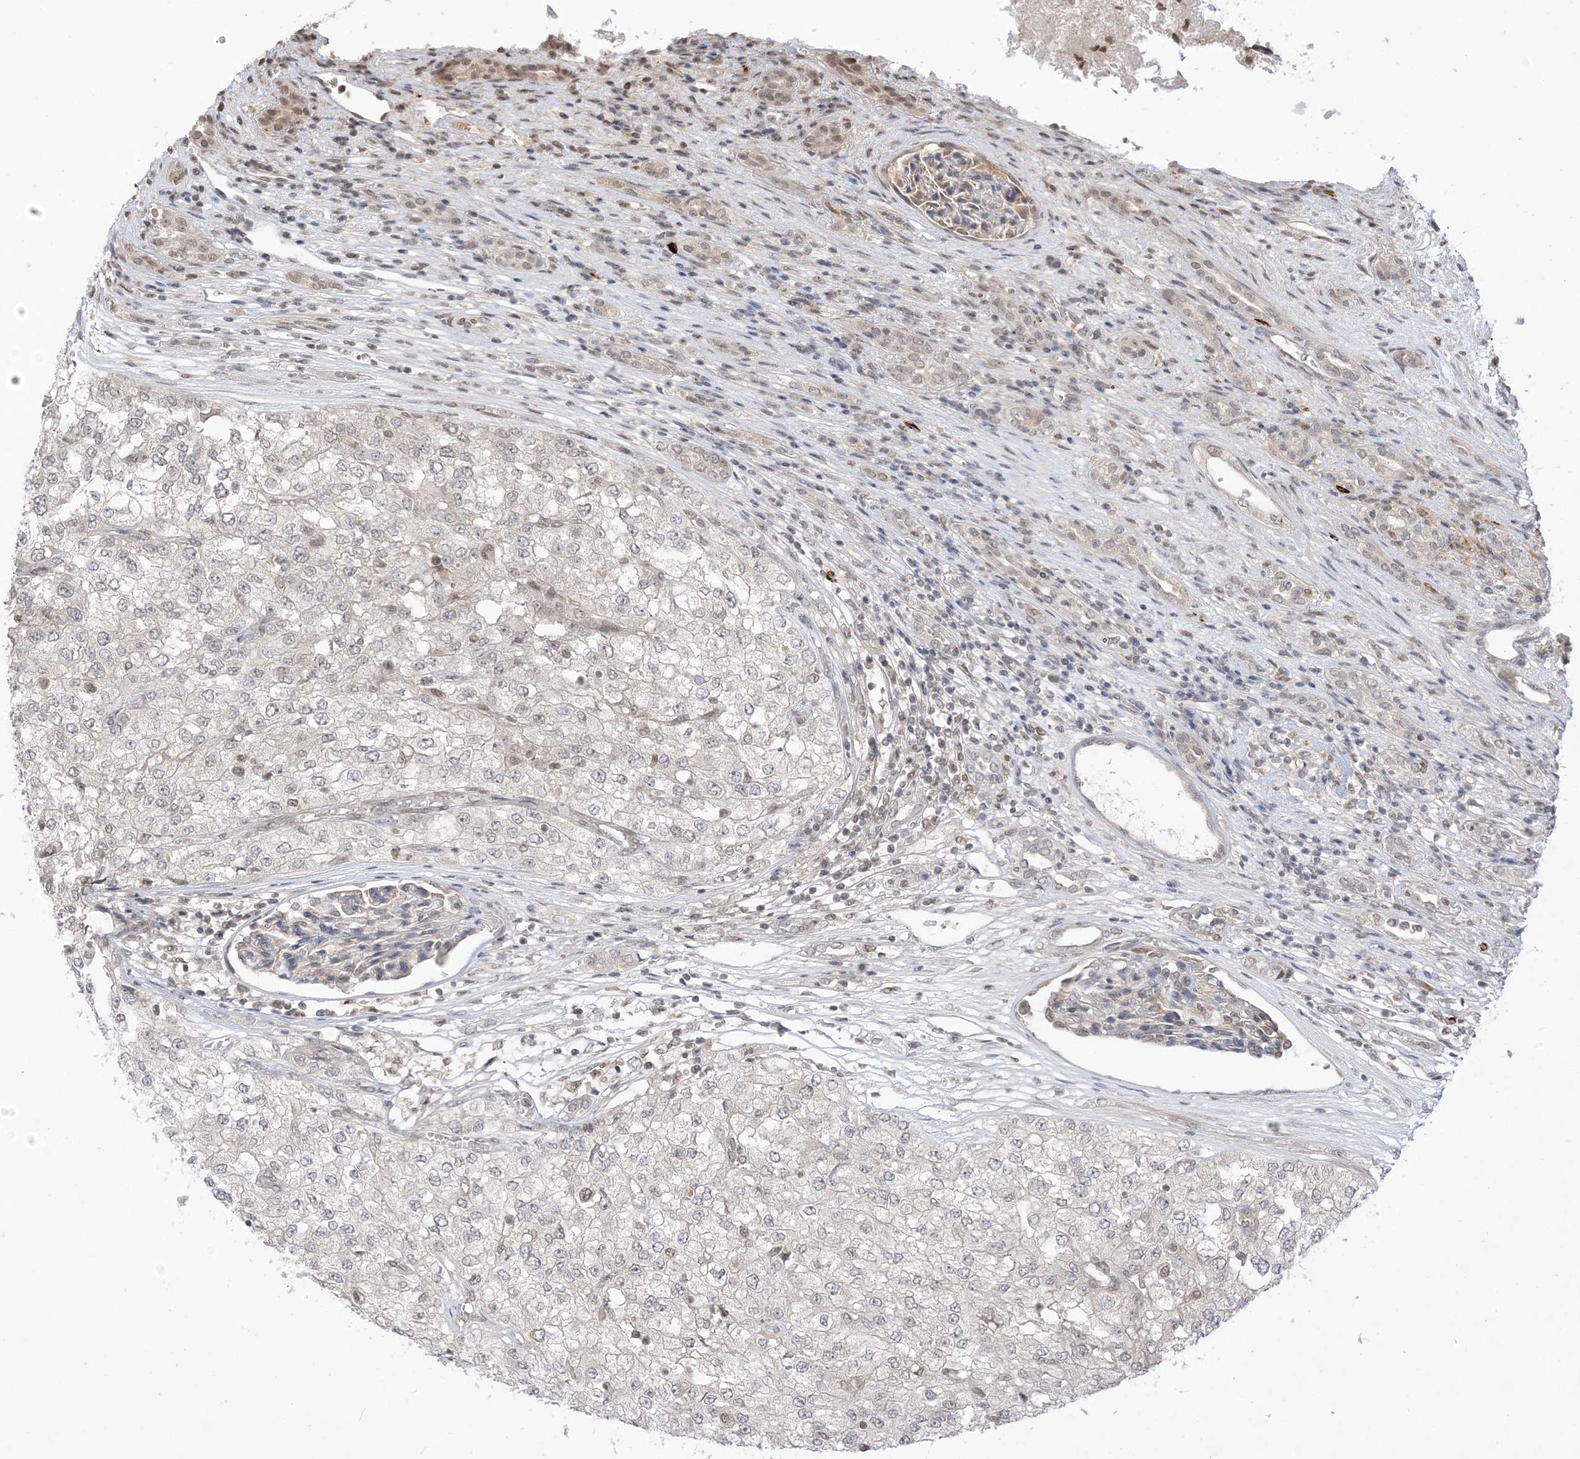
{"staining": {"intensity": "negative", "quantity": "none", "location": "none"}, "tissue": "renal cancer", "cell_type": "Tumor cells", "image_type": "cancer", "snomed": [{"axis": "morphology", "description": "Adenocarcinoma, NOS"}, {"axis": "topography", "description": "Kidney"}], "caption": "DAB immunohistochemical staining of renal cancer shows no significant staining in tumor cells.", "gene": "RANBP9", "patient": {"sex": "female", "age": 54}}